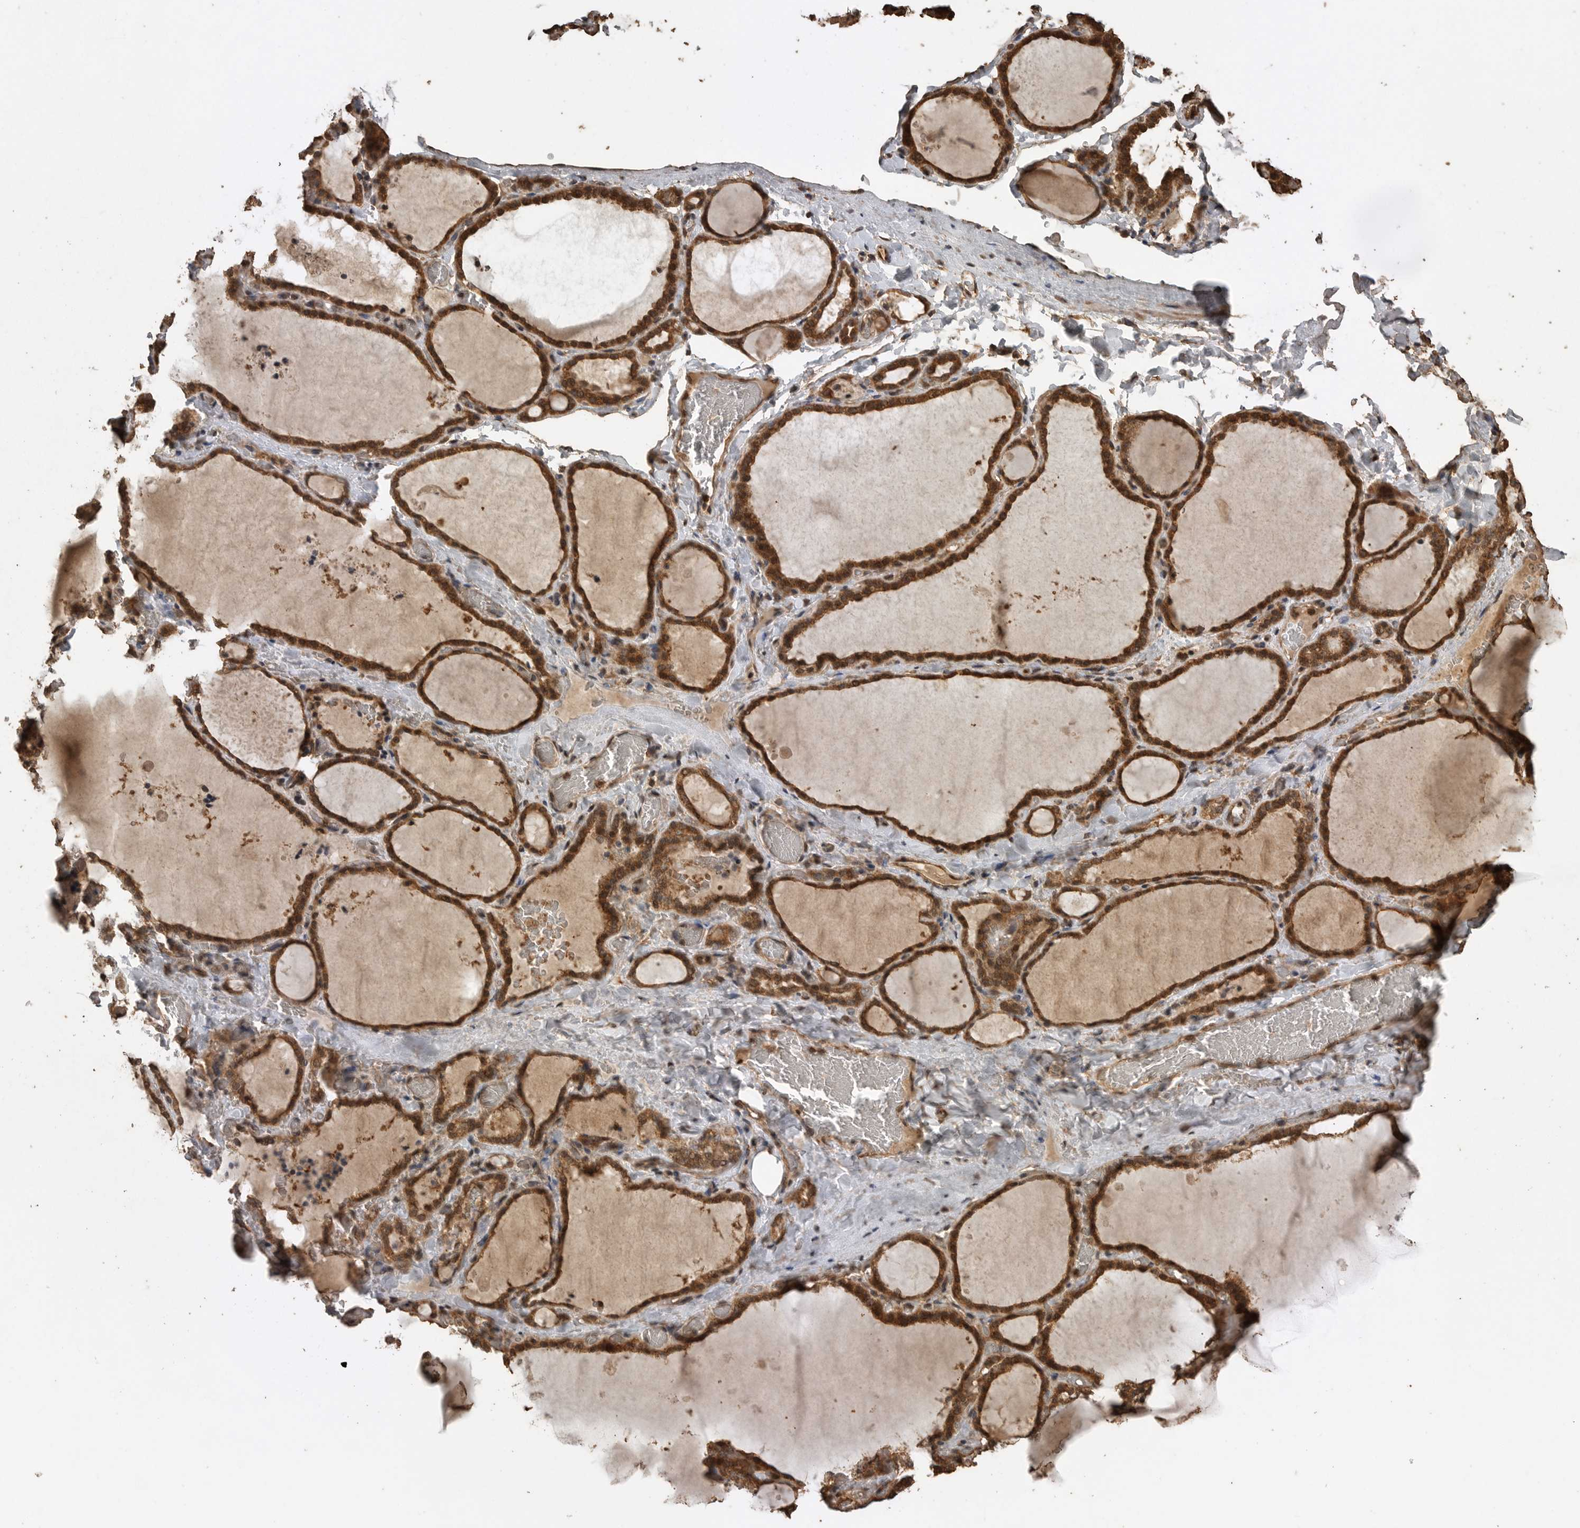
{"staining": {"intensity": "strong", "quantity": ">75%", "location": "cytoplasmic/membranous"}, "tissue": "thyroid gland", "cell_type": "Glandular cells", "image_type": "normal", "snomed": [{"axis": "morphology", "description": "Normal tissue, NOS"}, {"axis": "topography", "description": "Thyroid gland"}], "caption": "IHC staining of unremarkable thyroid gland, which exhibits high levels of strong cytoplasmic/membranous expression in about >75% of glandular cells indicating strong cytoplasmic/membranous protein positivity. The staining was performed using DAB (brown) for protein detection and nuclei were counterstained in hematoxylin (blue).", "gene": "PINK1", "patient": {"sex": "female", "age": 22}}